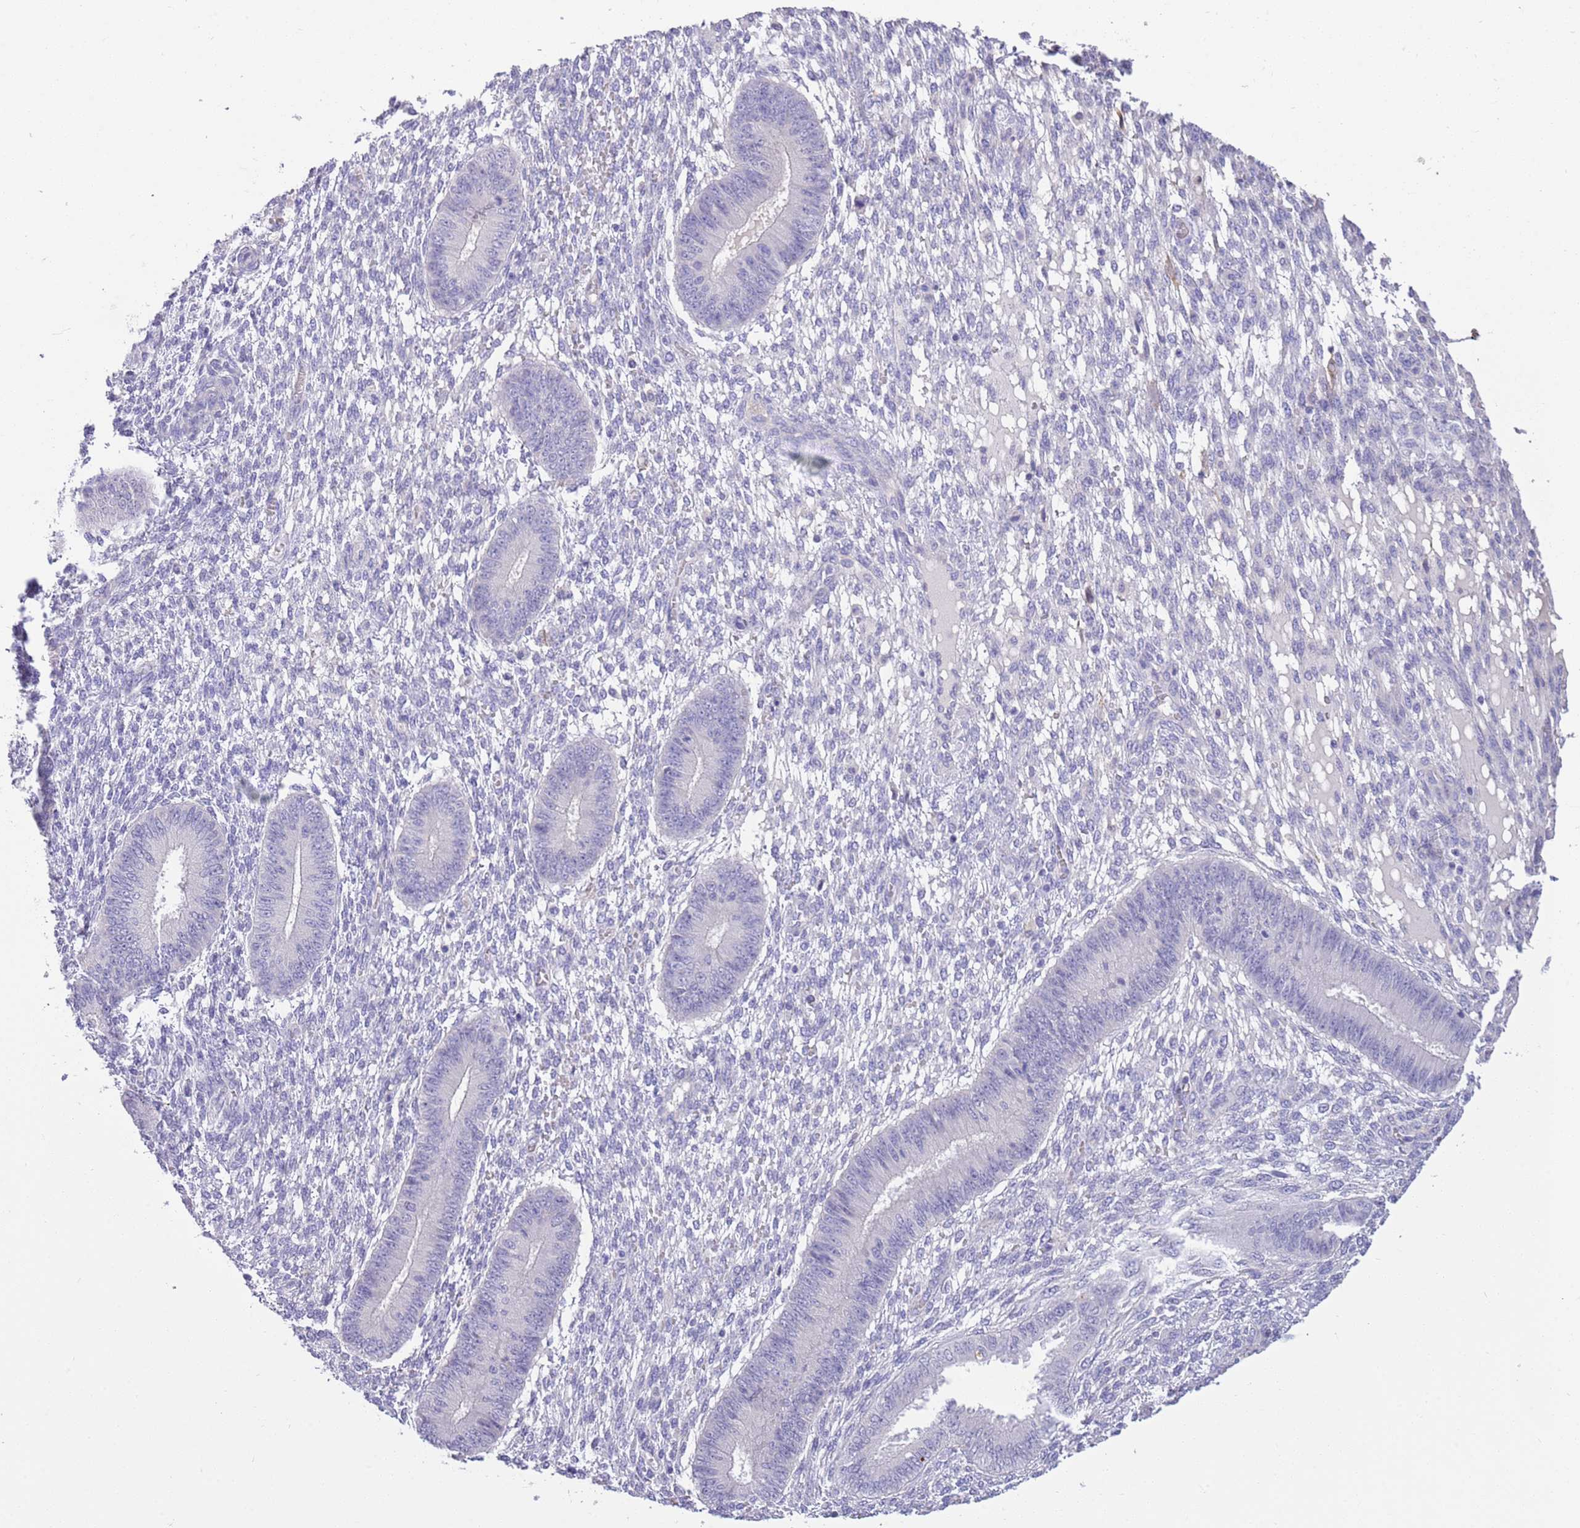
{"staining": {"intensity": "negative", "quantity": "none", "location": "none"}, "tissue": "endometrium", "cell_type": "Cells in endometrial stroma", "image_type": "normal", "snomed": [{"axis": "morphology", "description": "Normal tissue, NOS"}, {"axis": "topography", "description": "Endometrium"}], "caption": "High power microscopy micrograph of an immunohistochemistry (IHC) photomicrograph of normal endometrium, revealing no significant staining in cells in endometrial stroma. (DAB (3,3'-diaminobenzidine) IHC visualized using brightfield microscopy, high magnification).", "gene": "SFTPA1", "patient": {"sex": "female", "age": 49}}